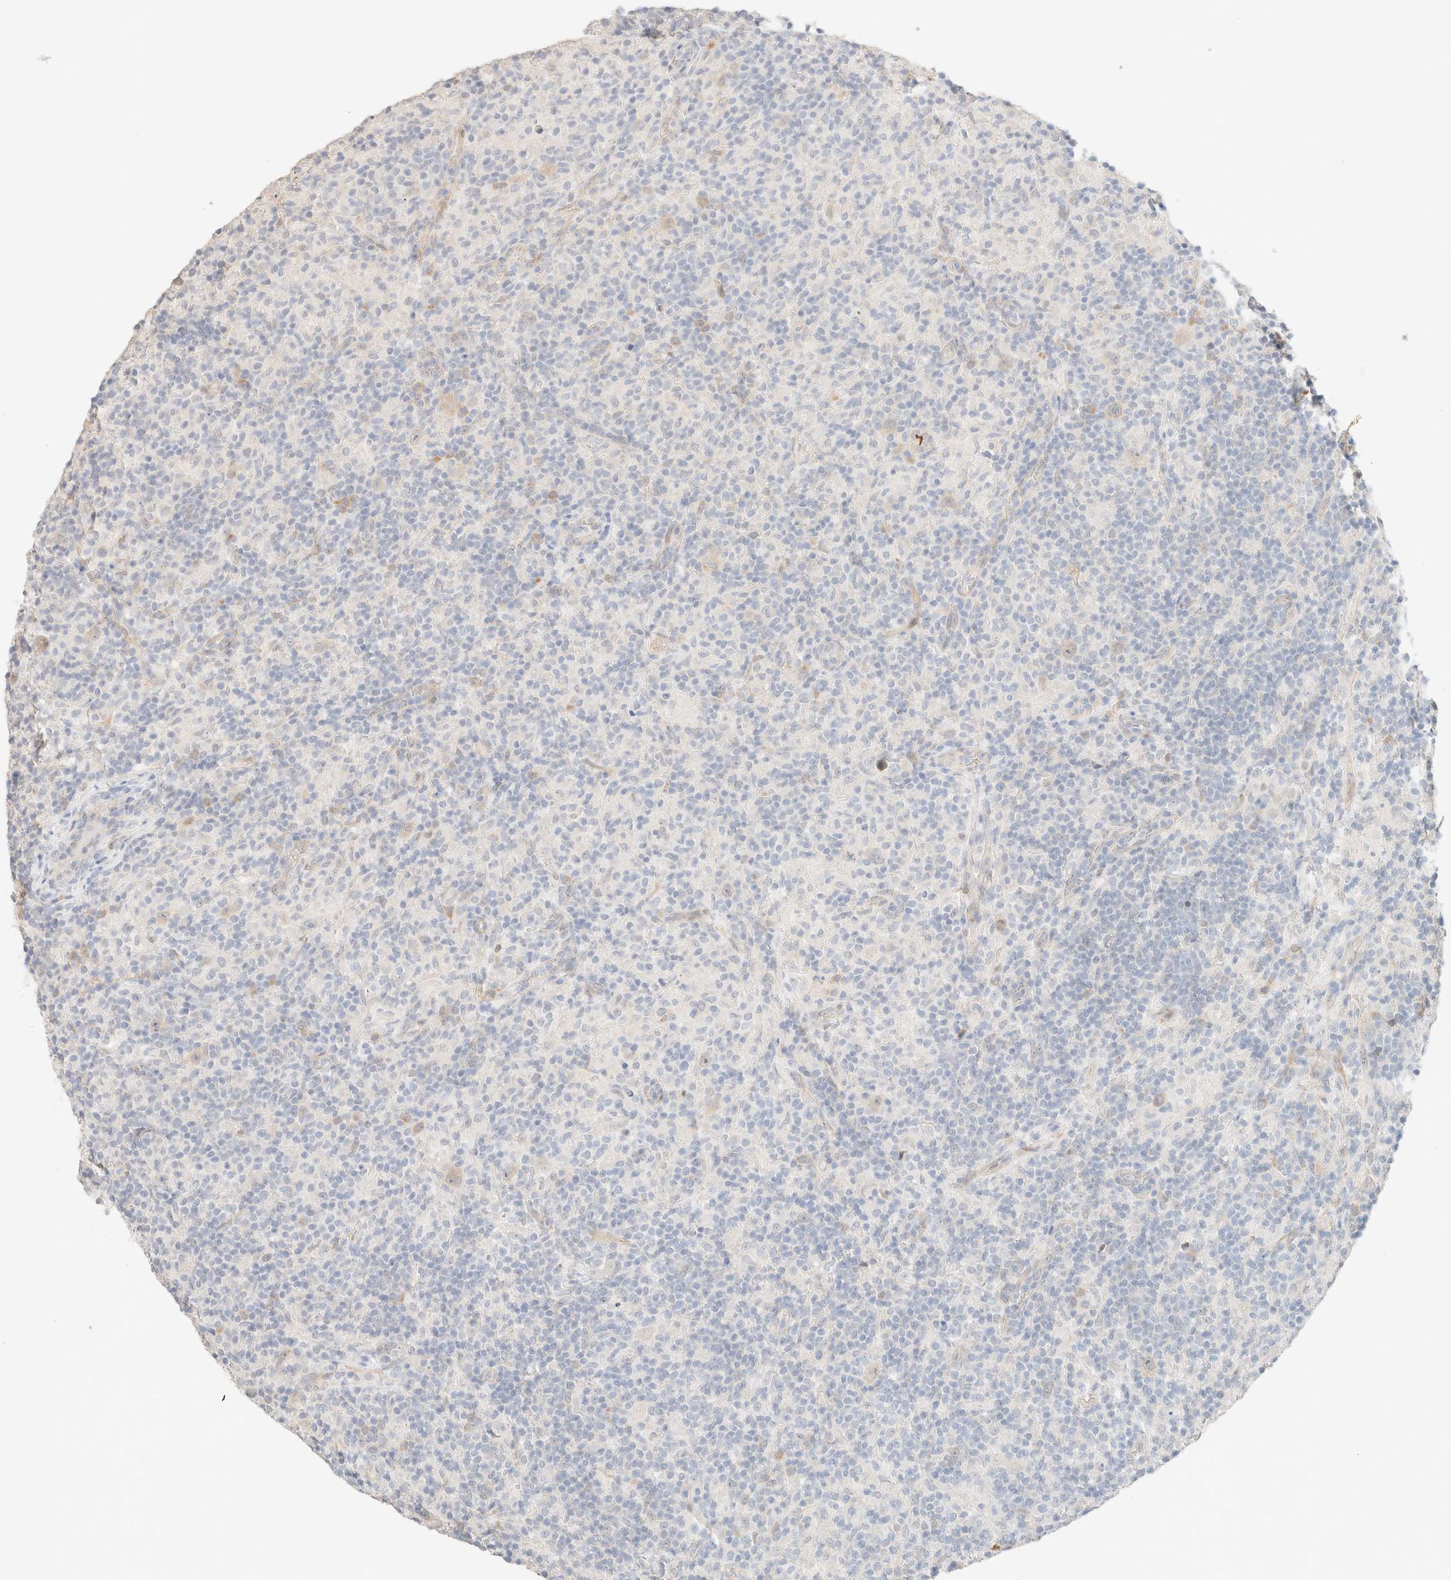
{"staining": {"intensity": "weak", "quantity": "<25%", "location": "cytoplasmic/membranous"}, "tissue": "lymphoma", "cell_type": "Tumor cells", "image_type": "cancer", "snomed": [{"axis": "morphology", "description": "Hodgkin's disease, NOS"}, {"axis": "topography", "description": "Lymph node"}], "caption": "This is a image of immunohistochemistry staining of lymphoma, which shows no expression in tumor cells.", "gene": "CSNK1E", "patient": {"sex": "male", "age": 70}}